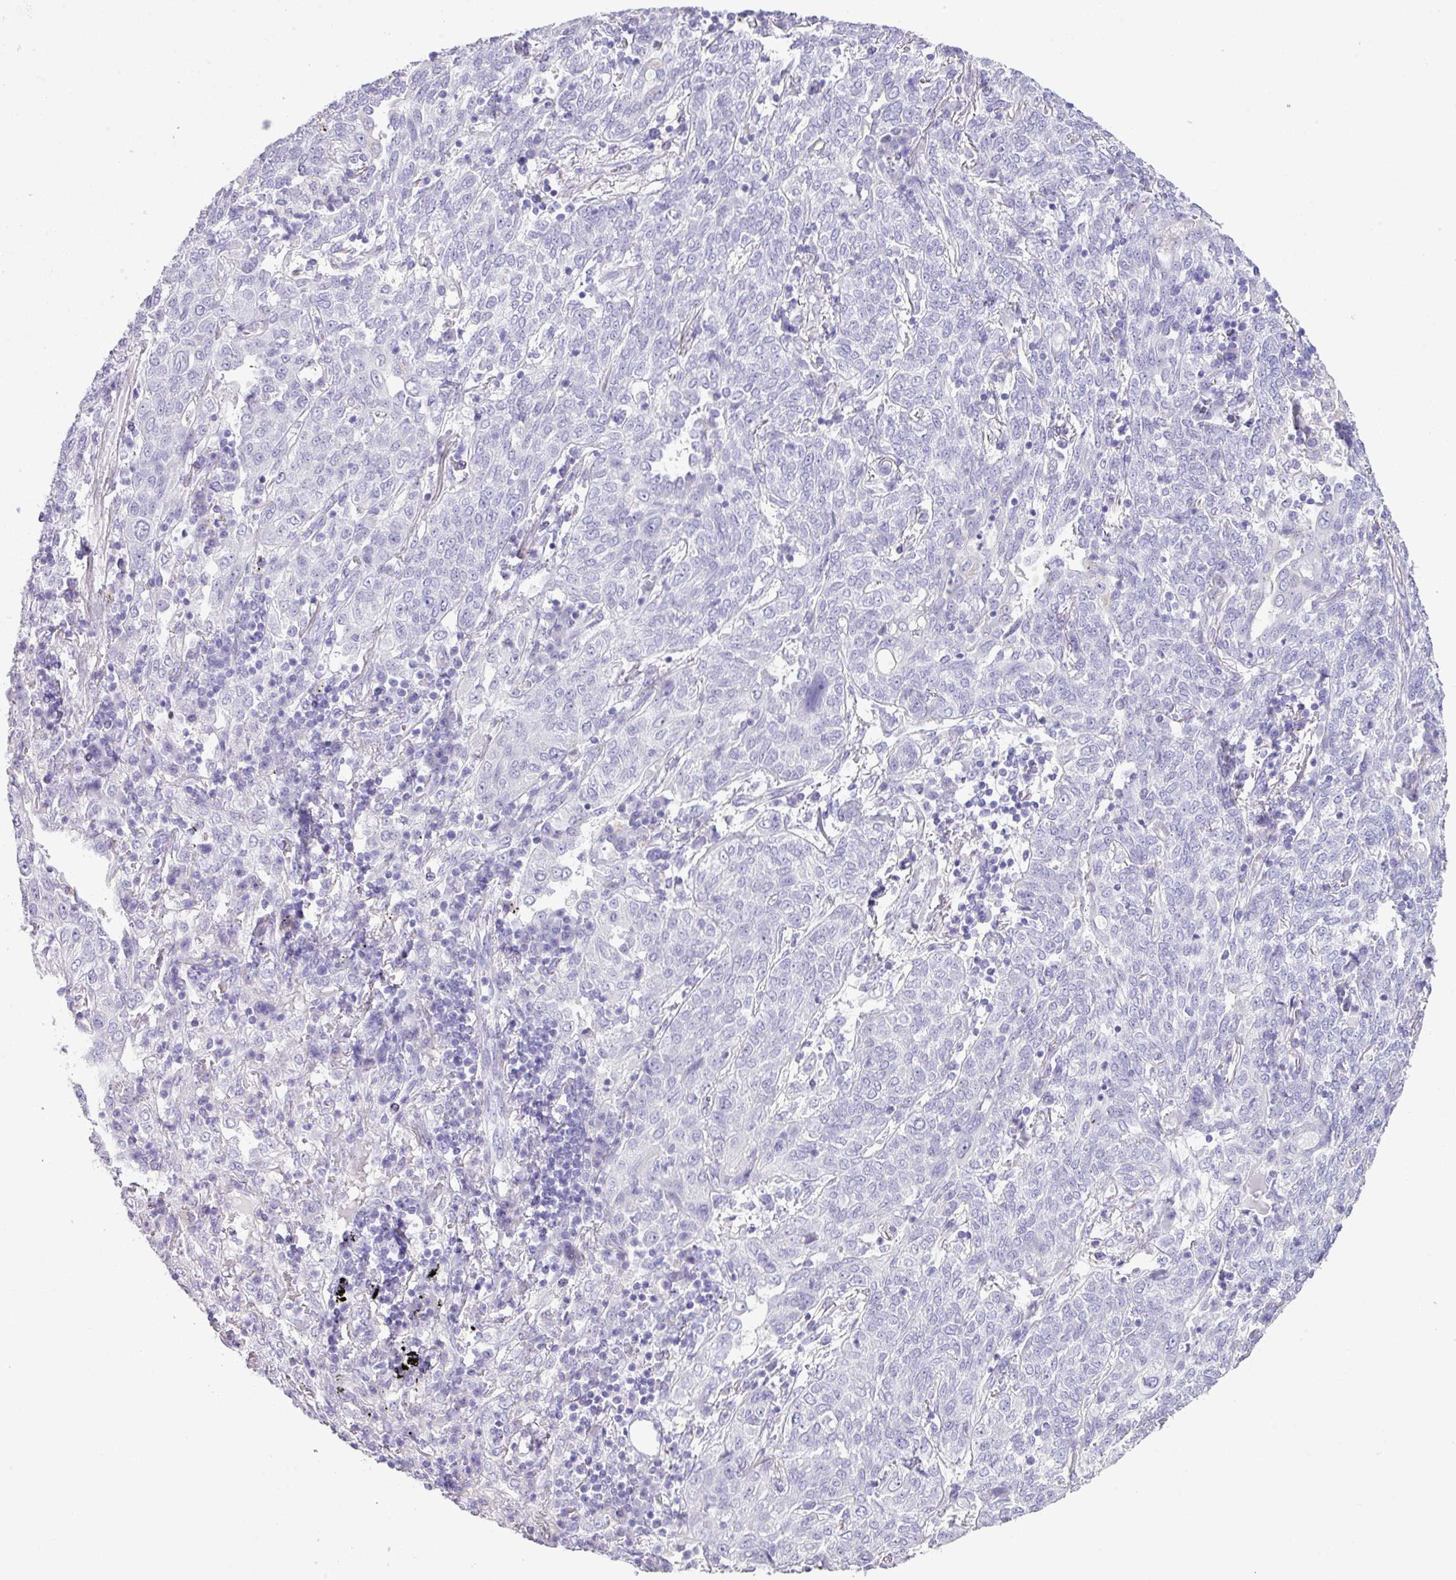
{"staining": {"intensity": "negative", "quantity": "none", "location": "none"}, "tissue": "lung cancer", "cell_type": "Tumor cells", "image_type": "cancer", "snomed": [{"axis": "morphology", "description": "Squamous cell carcinoma, NOS"}, {"axis": "topography", "description": "Lung"}], "caption": "A high-resolution photomicrograph shows immunohistochemistry (IHC) staining of lung cancer, which shows no significant expression in tumor cells. (Brightfield microscopy of DAB immunohistochemistry (IHC) at high magnification).", "gene": "AGO3", "patient": {"sex": "female", "age": 70}}